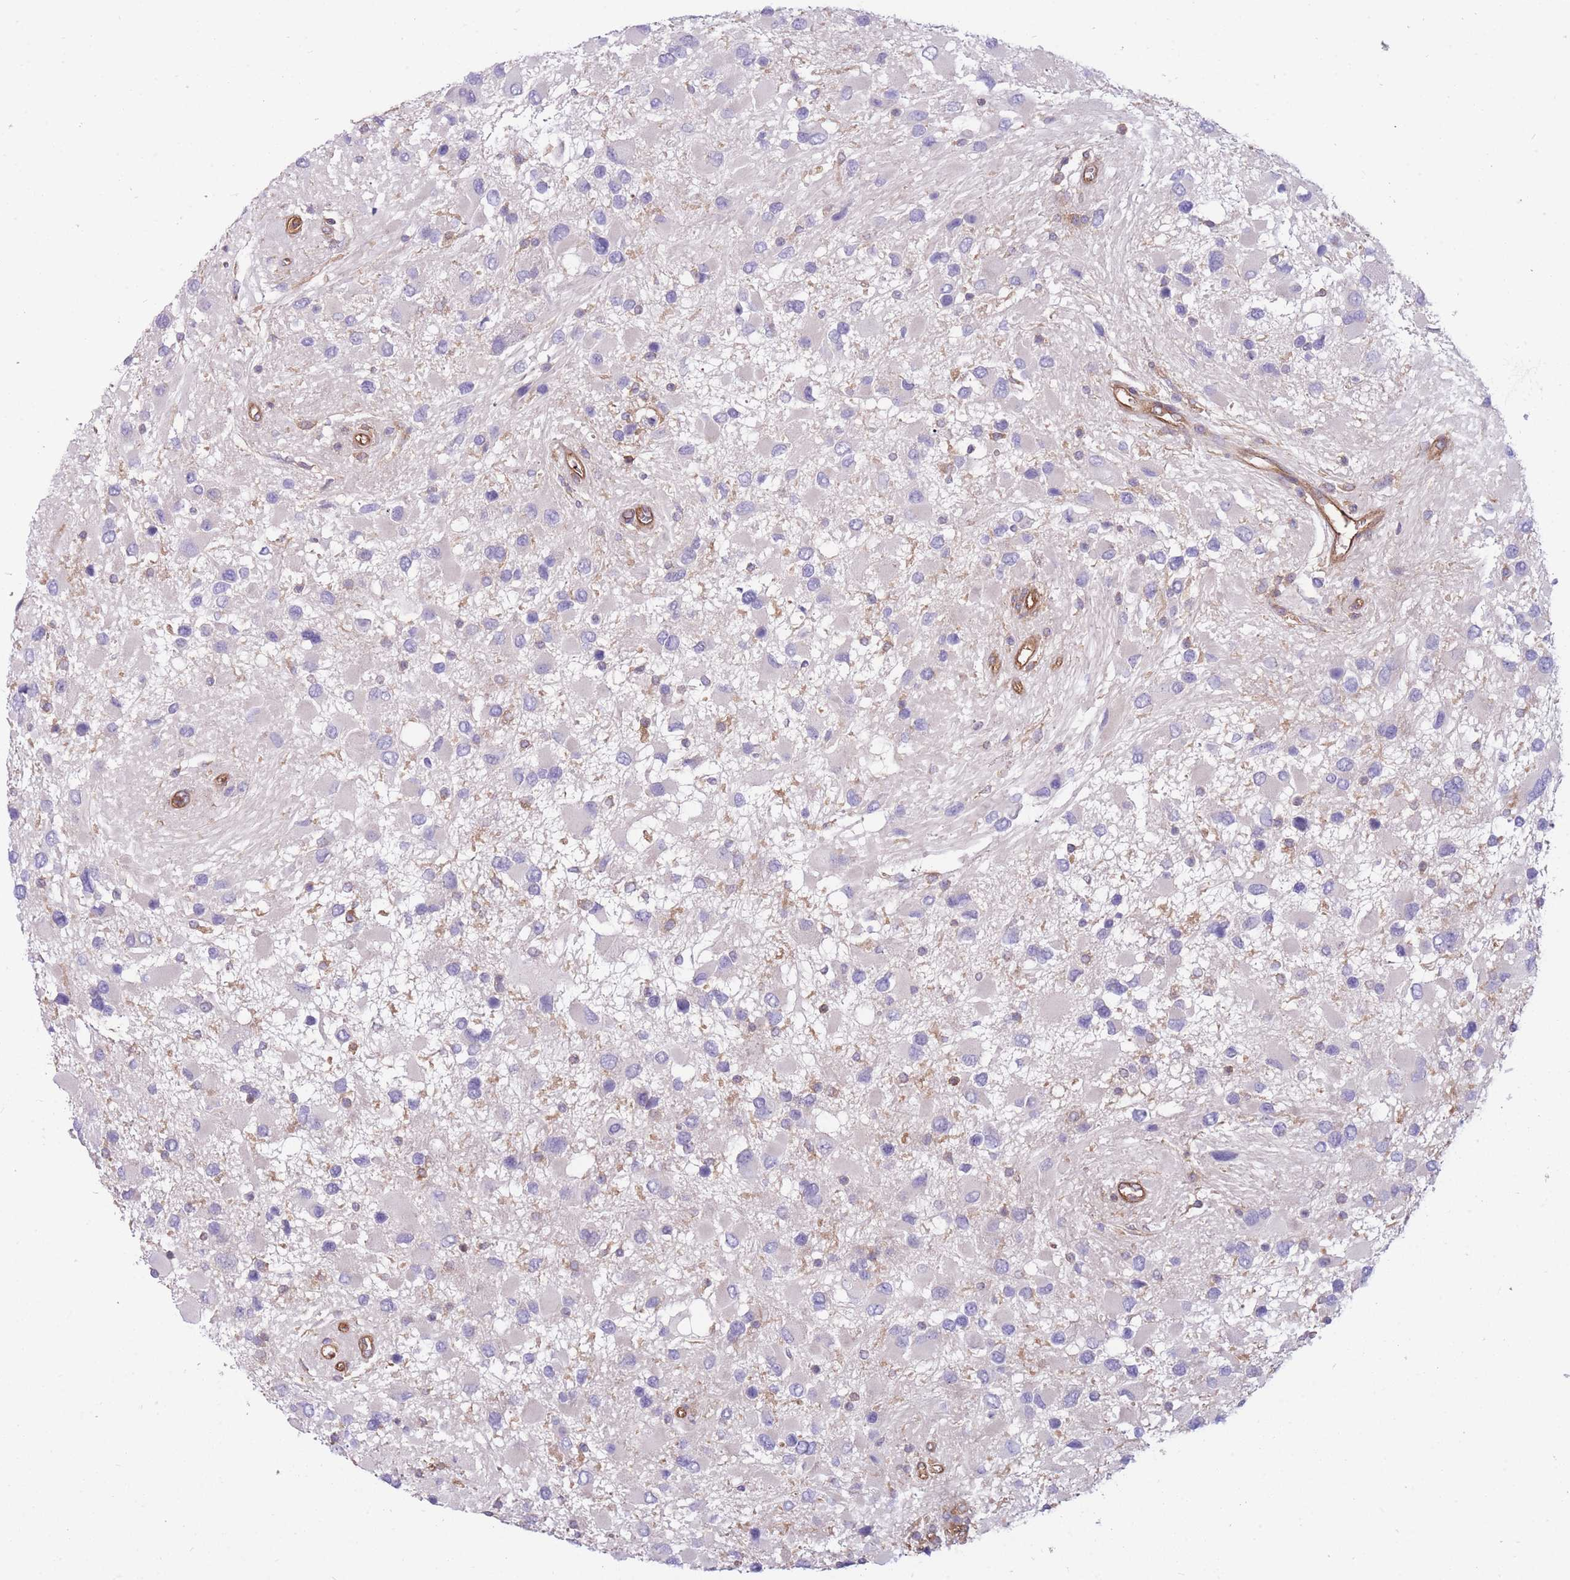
{"staining": {"intensity": "negative", "quantity": "none", "location": "none"}, "tissue": "glioma", "cell_type": "Tumor cells", "image_type": "cancer", "snomed": [{"axis": "morphology", "description": "Glioma, malignant, High grade"}, {"axis": "topography", "description": "Brain"}], "caption": "The photomicrograph displays no staining of tumor cells in malignant glioma (high-grade). Brightfield microscopy of IHC stained with DAB (3,3'-diaminobenzidine) (brown) and hematoxylin (blue), captured at high magnification.", "gene": "GGA1", "patient": {"sex": "male", "age": 53}}